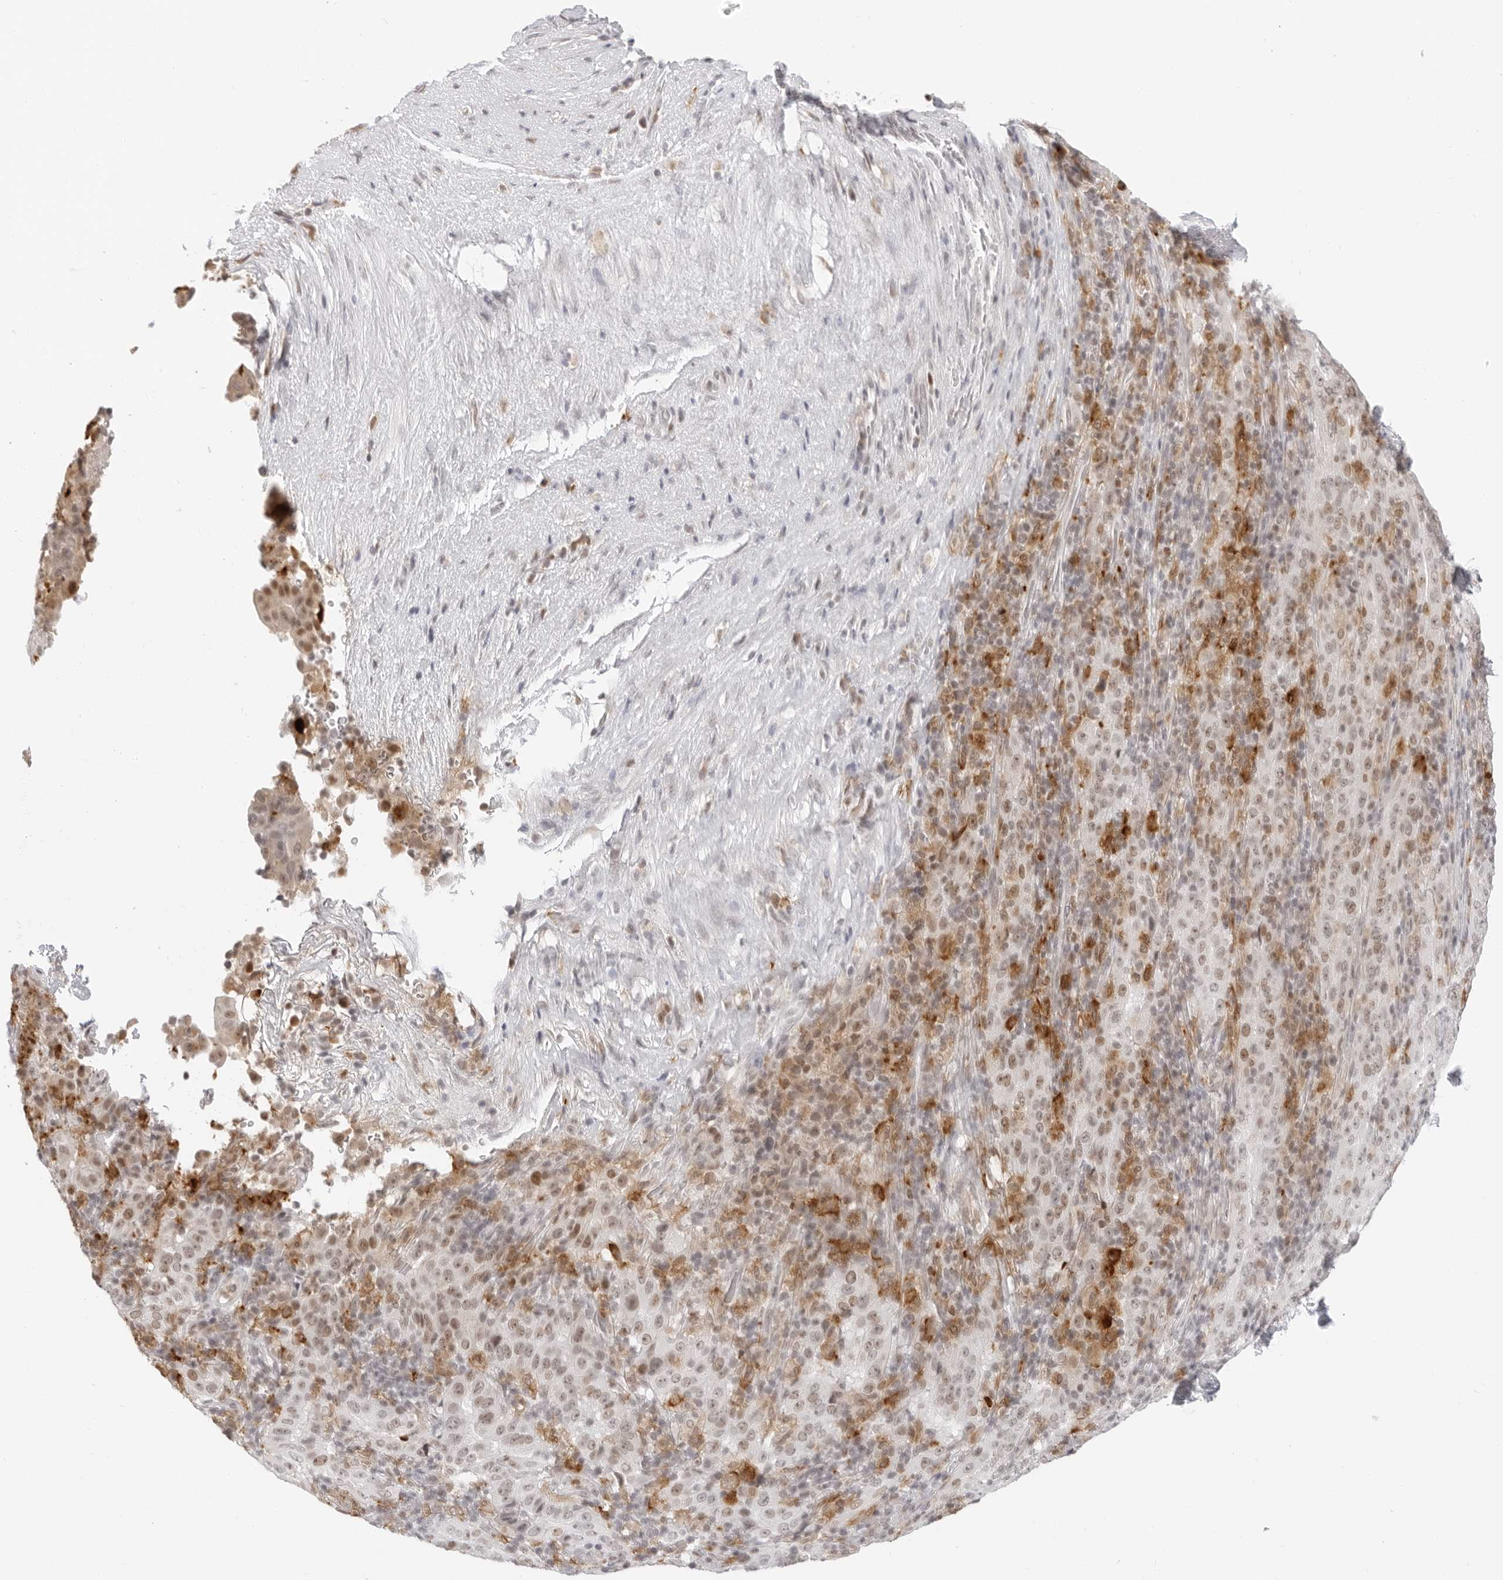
{"staining": {"intensity": "moderate", "quantity": "25%-75%", "location": "nuclear"}, "tissue": "pancreatic cancer", "cell_type": "Tumor cells", "image_type": "cancer", "snomed": [{"axis": "morphology", "description": "Adenocarcinoma, NOS"}, {"axis": "topography", "description": "Pancreas"}], "caption": "There is medium levels of moderate nuclear staining in tumor cells of pancreatic adenocarcinoma, as demonstrated by immunohistochemical staining (brown color).", "gene": "MSH6", "patient": {"sex": "male", "age": 63}}